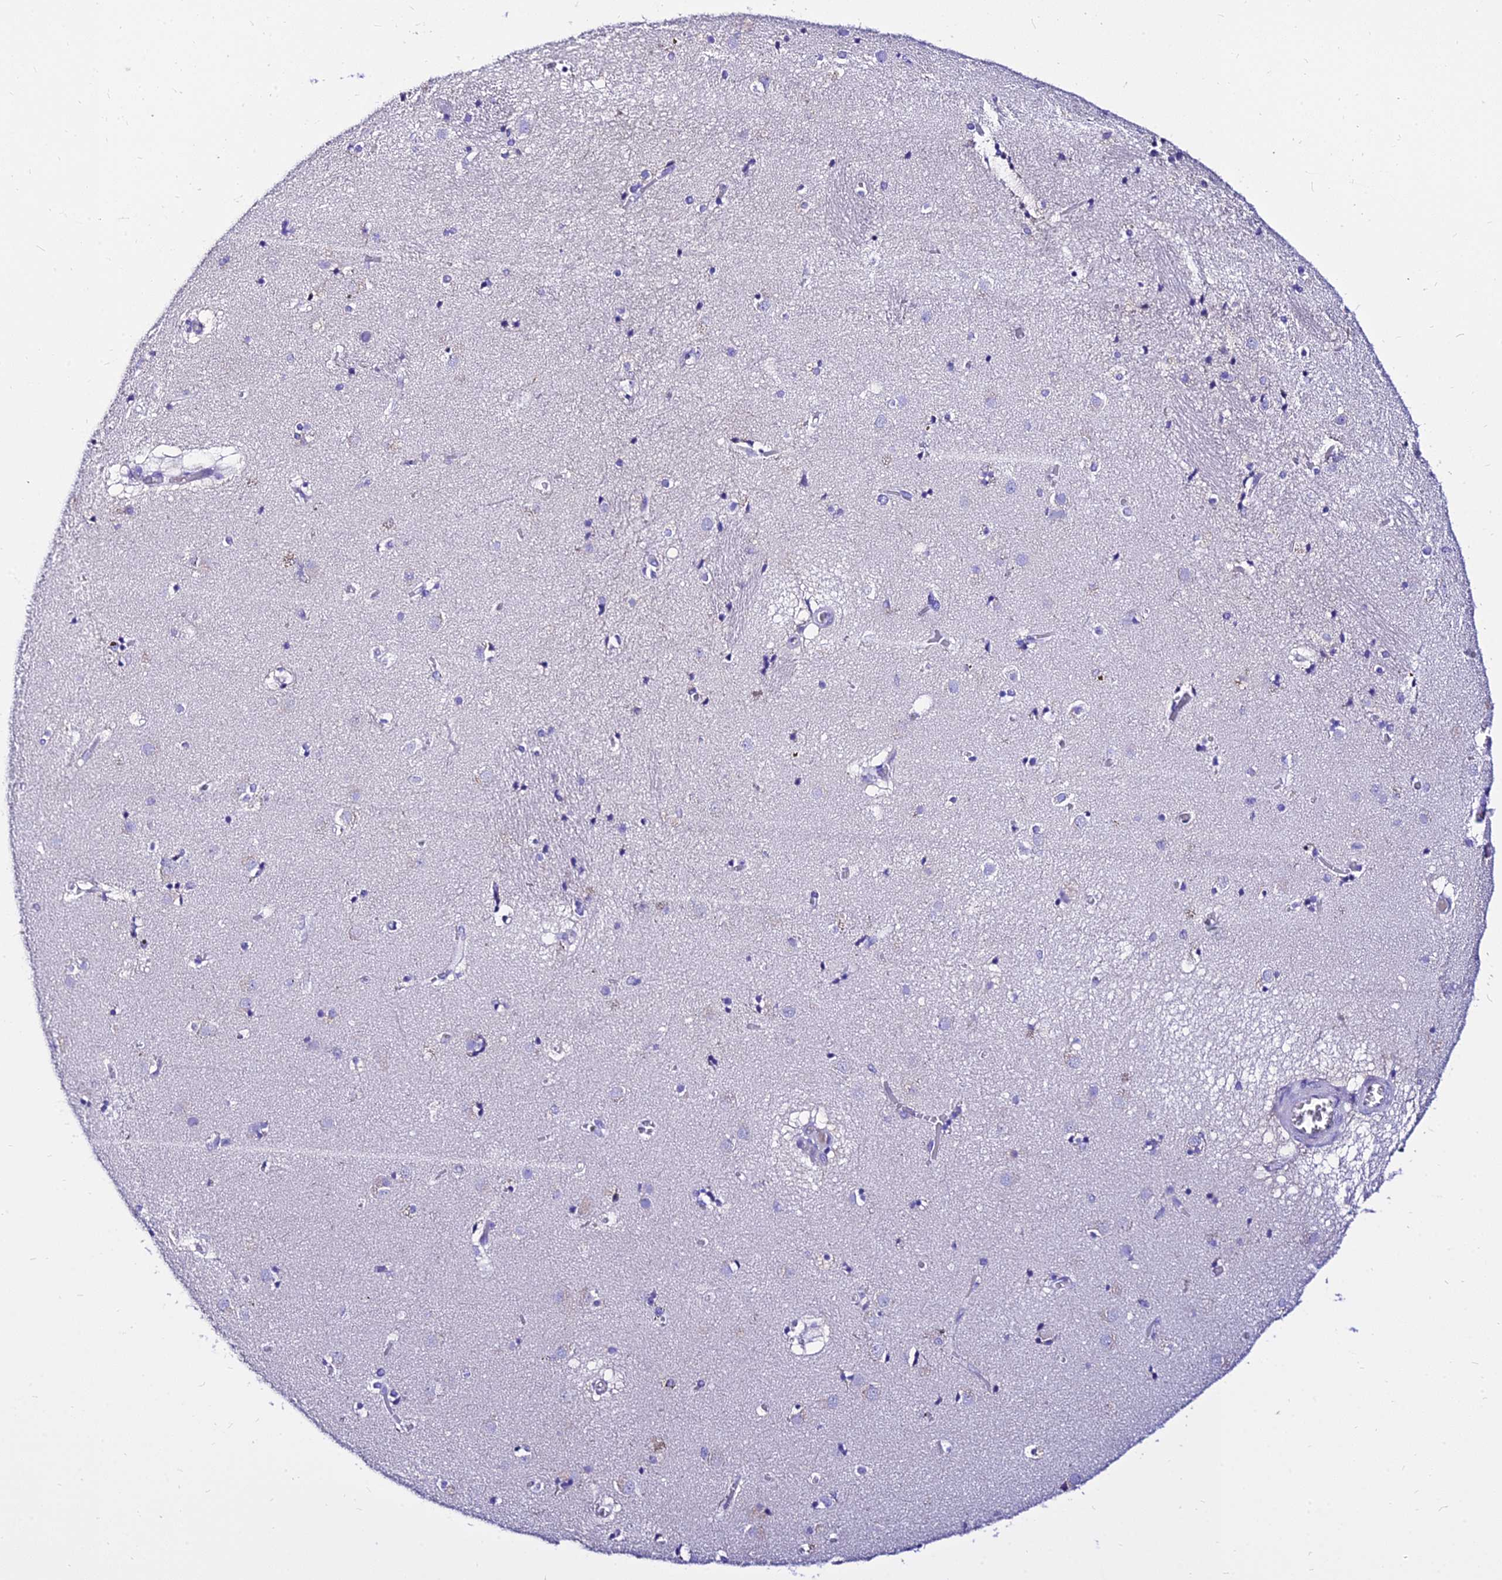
{"staining": {"intensity": "negative", "quantity": "none", "location": "none"}, "tissue": "caudate", "cell_type": "Glial cells", "image_type": "normal", "snomed": [{"axis": "morphology", "description": "Normal tissue, NOS"}, {"axis": "topography", "description": "Lateral ventricle wall"}], "caption": "The immunohistochemistry micrograph has no significant staining in glial cells of caudate. (Brightfield microscopy of DAB (3,3'-diaminobenzidine) immunohistochemistry (IHC) at high magnification).", "gene": "DEFB106A", "patient": {"sex": "male", "age": 70}}